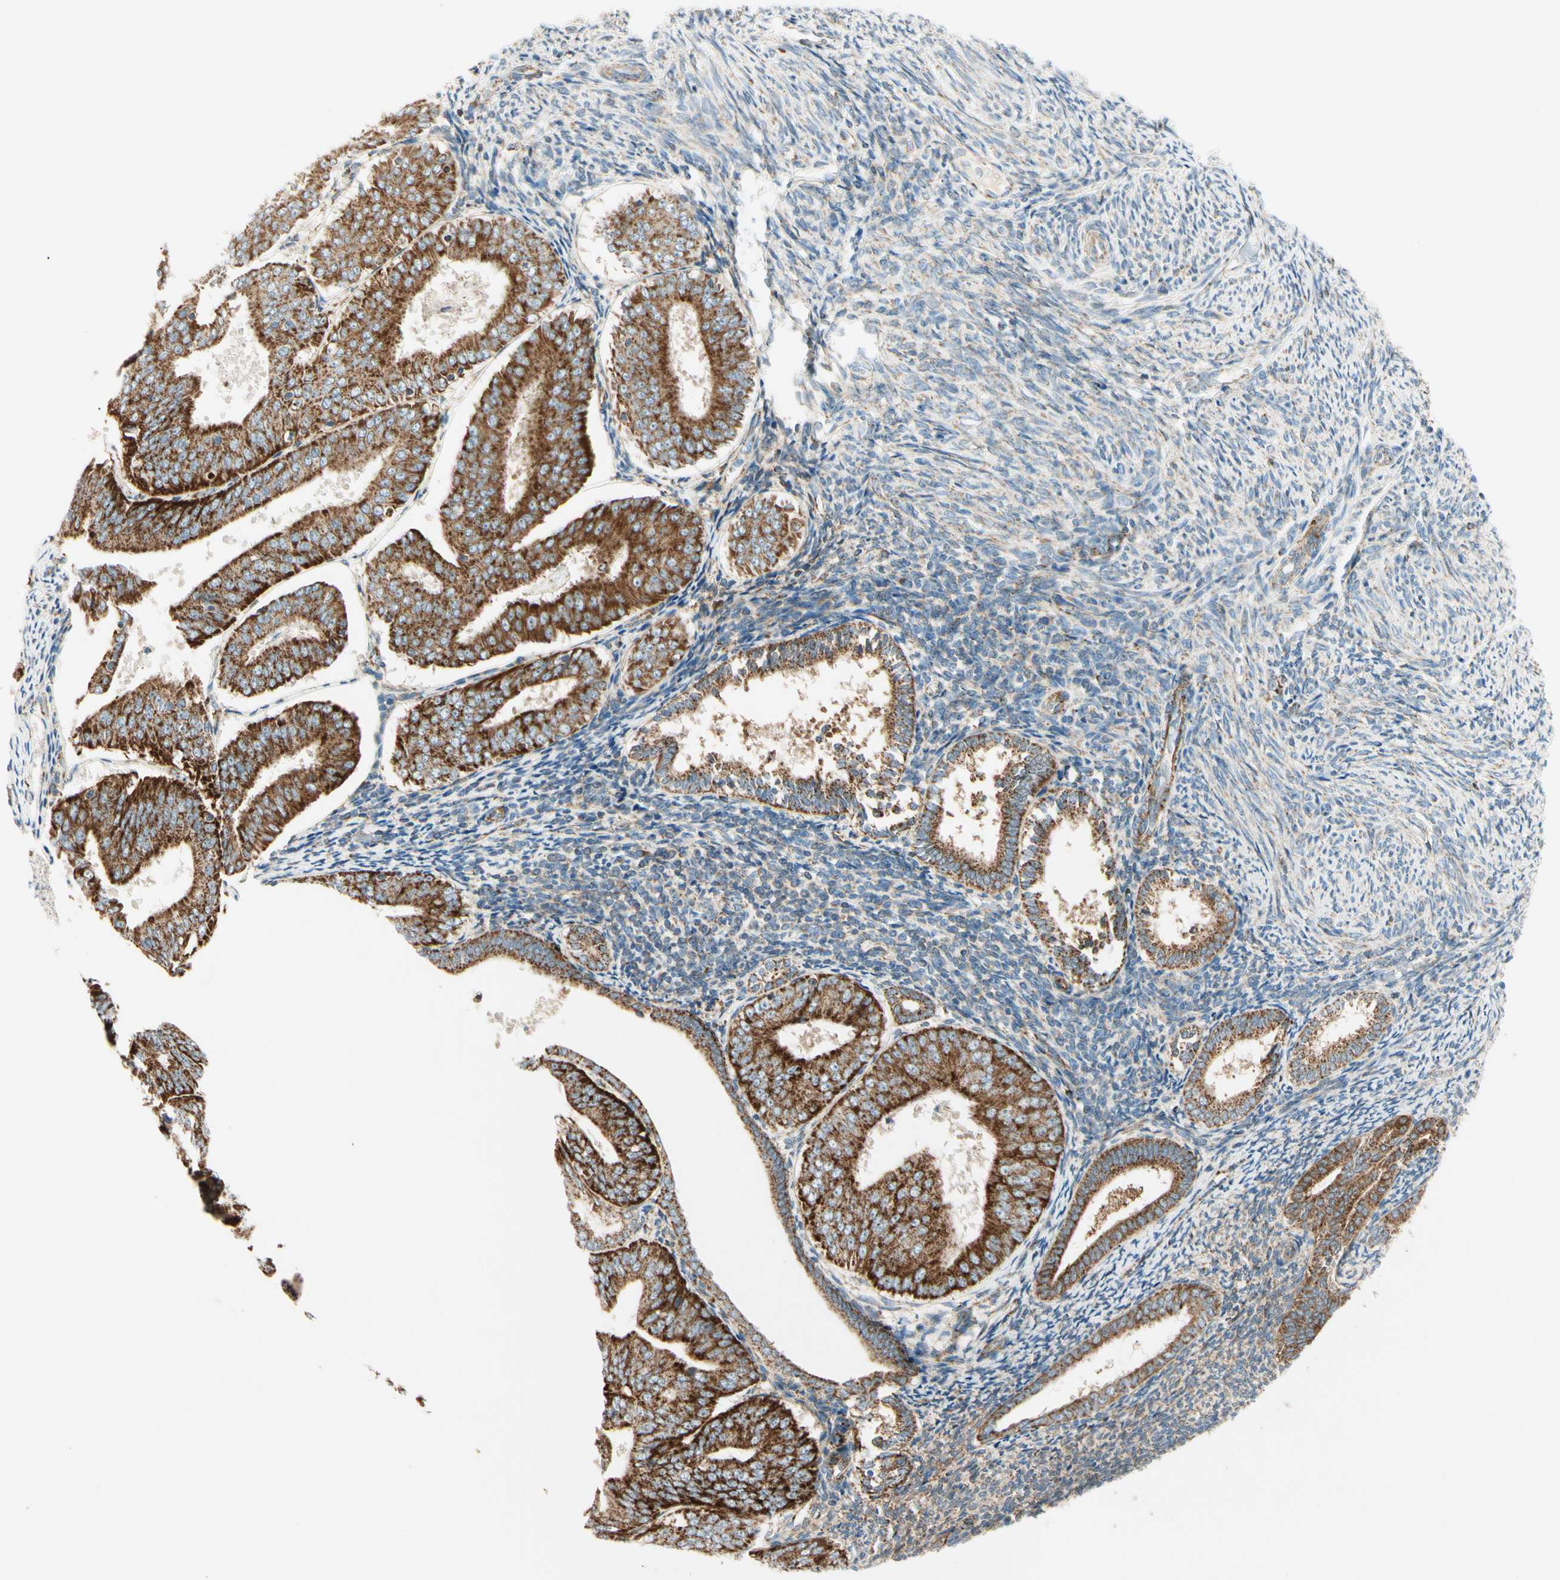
{"staining": {"intensity": "strong", "quantity": ">75%", "location": "cytoplasmic/membranous"}, "tissue": "endometrial cancer", "cell_type": "Tumor cells", "image_type": "cancer", "snomed": [{"axis": "morphology", "description": "Adenocarcinoma, NOS"}, {"axis": "topography", "description": "Endometrium"}], "caption": "A brown stain shows strong cytoplasmic/membranous staining of a protein in human endometrial cancer tumor cells.", "gene": "TBC1D10A", "patient": {"sex": "female", "age": 63}}